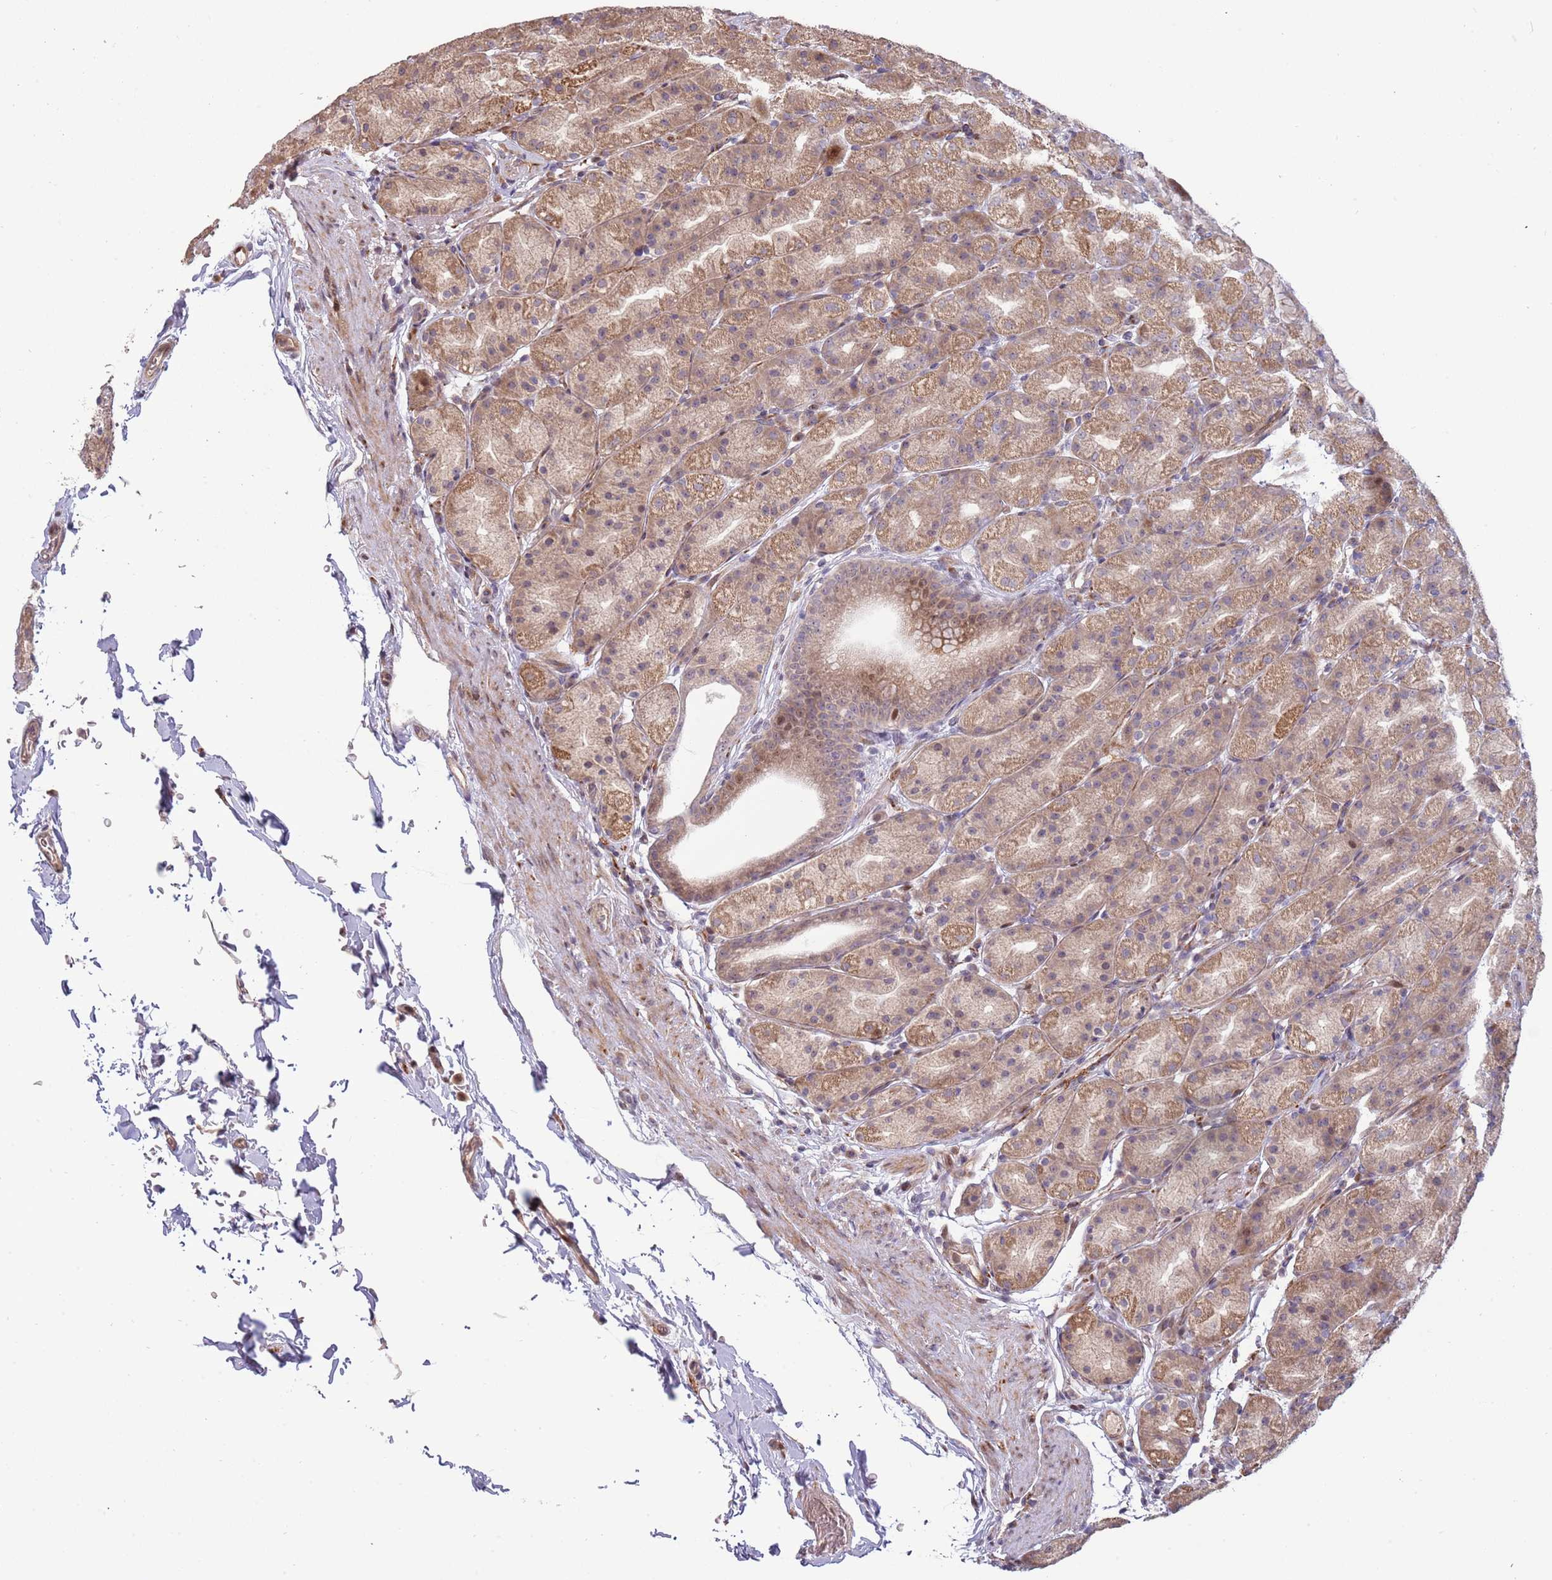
{"staining": {"intensity": "strong", "quantity": "25%-75%", "location": "cytoplasmic/membranous,nuclear"}, "tissue": "stomach", "cell_type": "Glandular cells", "image_type": "normal", "snomed": [{"axis": "morphology", "description": "Normal tissue, NOS"}, {"axis": "topography", "description": "Stomach, upper"}, {"axis": "topography", "description": "Stomach"}], "caption": "A photomicrograph showing strong cytoplasmic/membranous,nuclear positivity in about 25%-75% of glandular cells in unremarkable stomach, as visualized by brown immunohistochemical staining.", "gene": "SYNDIG1L", "patient": {"sex": "male", "age": 68}}